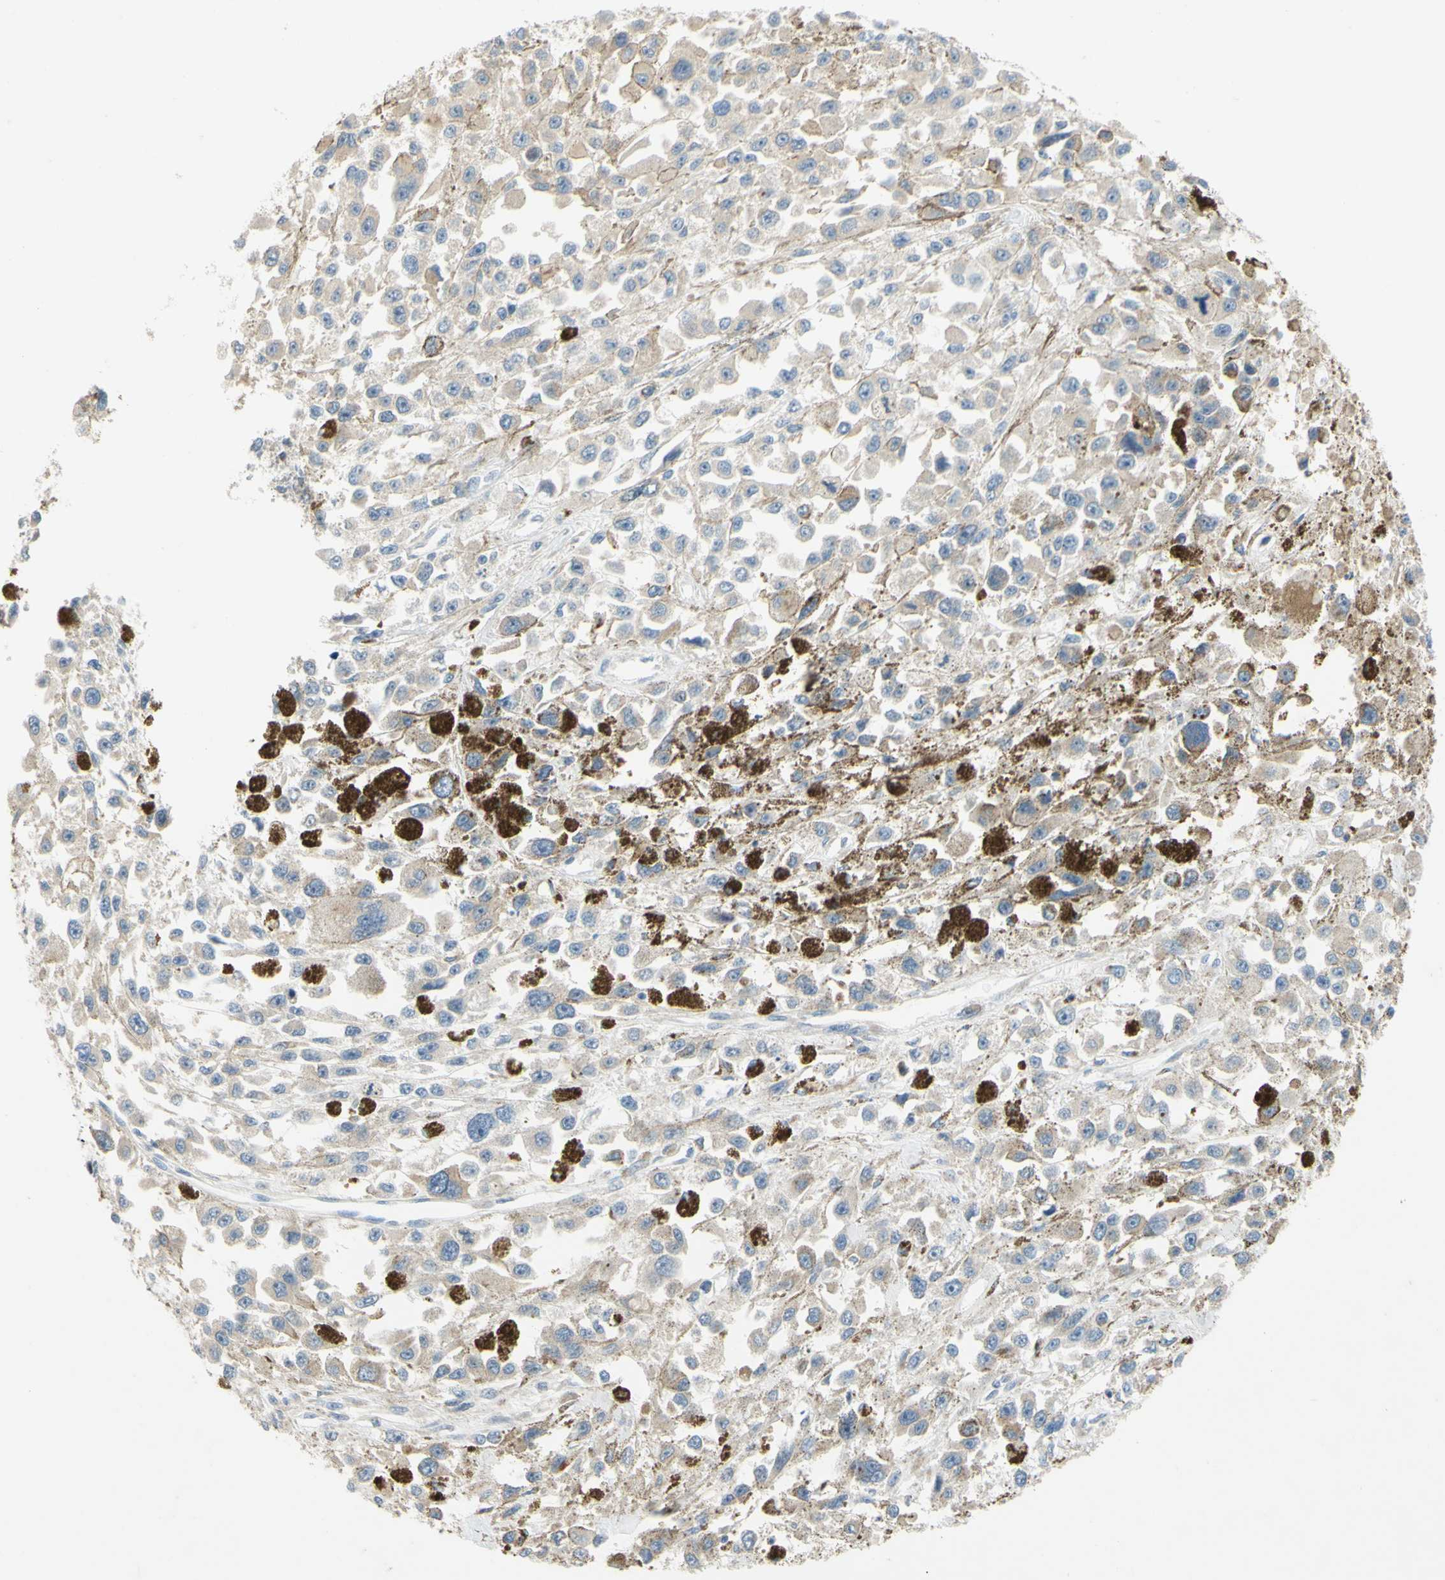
{"staining": {"intensity": "weak", "quantity": ">75%", "location": "cytoplasmic/membranous"}, "tissue": "melanoma", "cell_type": "Tumor cells", "image_type": "cancer", "snomed": [{"axis": "morphology", "description": "Malignant melanoma, Metastatic site"}, {"axis": "topography", "description": "Lymph node"}], "caption": "Protein expression analysis of human melanoma reveals weak cytoplasmic/membranous staining in approximately >75% of tumor cells. (Stains: DAB in brown, nuclei in blue, Microscopy: brightfield microscopy at high magnification).", "gene": "CCNB2", "patient": {"sex": "male", "age": 59}}